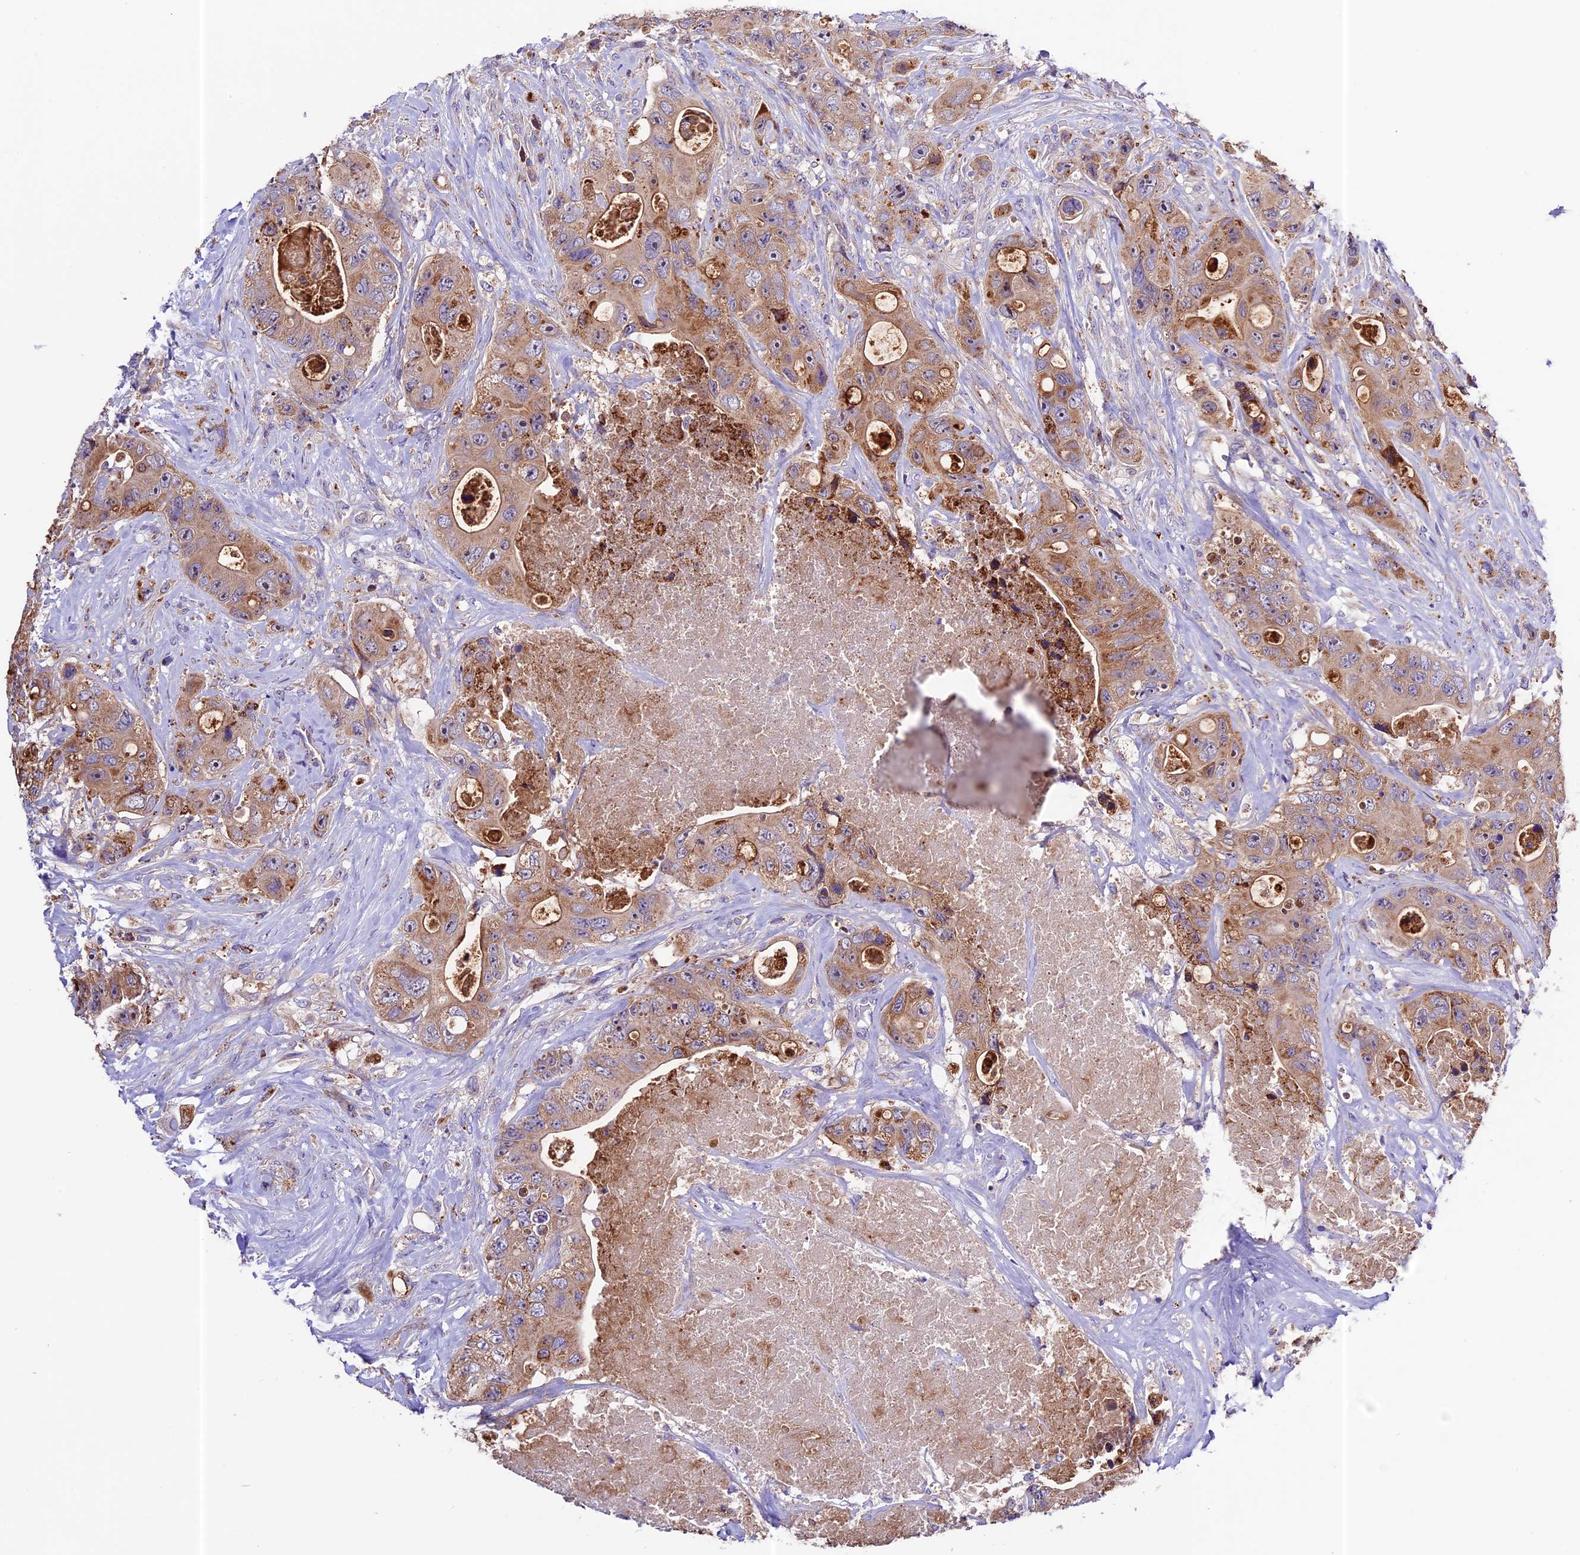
{"staining": {"intensity": "moderate", "quantity": ">75%", "location": "cytoplasmic/membranous"}, "tissue": "colorectal cancer", "cell_type": "Tumor cells", "image_type": "cancer", "snomed": [{"axis": "morphology", "description": "Adenocarcinoma, NOS"}, {"axis": "topography", "description": "Colon"}], "caption": "A photomicrograph of colorectal adenocarcinoma stained for a protein reveals moderate cytoplasmic/membranous brown staining in tumor cells.", "gene": "METTL22", "patient": {"sex": "female", "age": 46}}